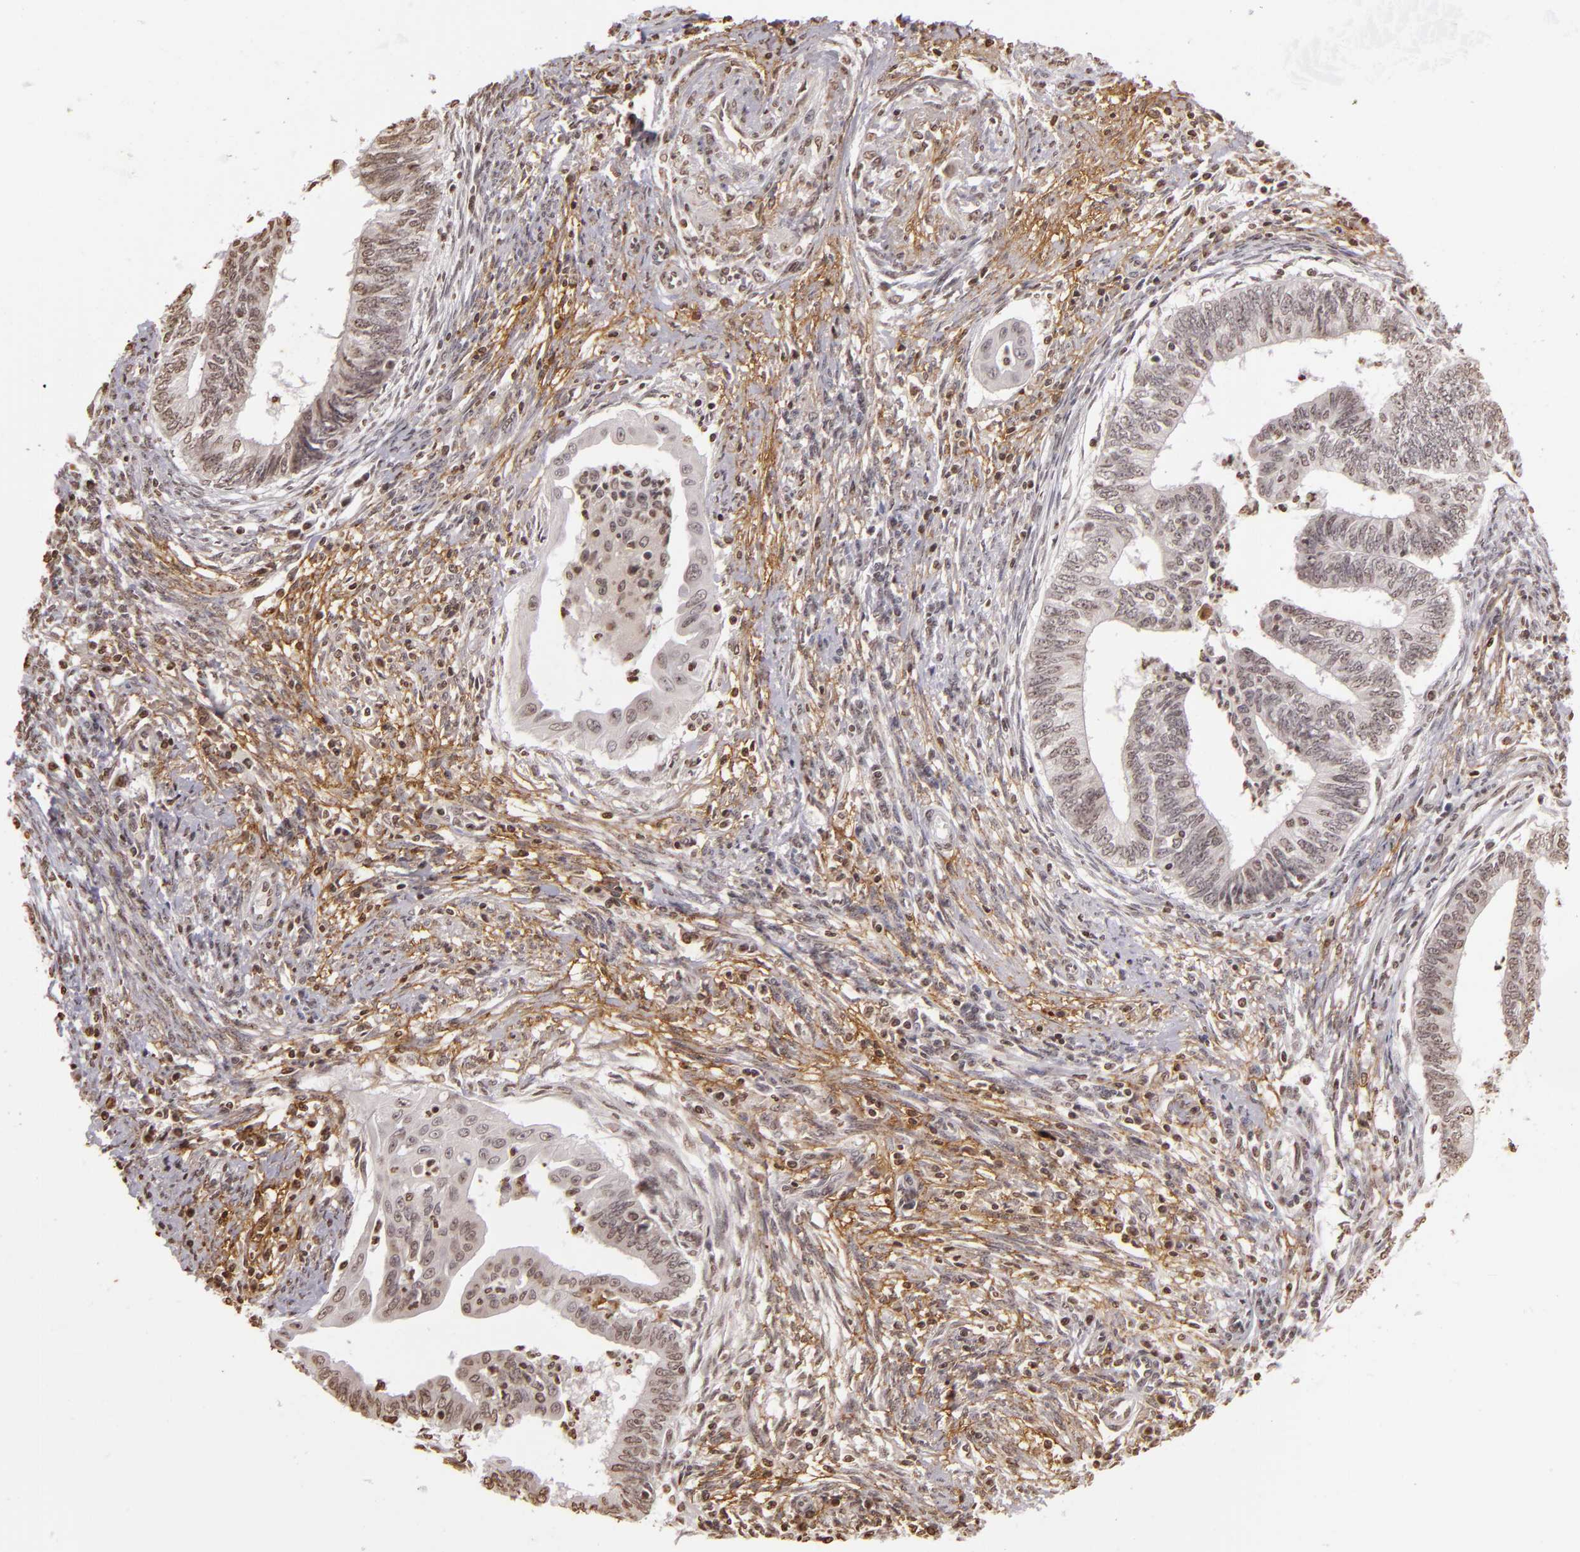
{"staining": {"intensity": "weak", "quantity": "25%-75%", "location": "nuclear"}, "tissue": "endometrial cancer", "cell_type": "Tumor cells", "image_type": "cancer", "snomed": [{"axis": "morphology", "description": "Adenocarcinoma, NOS"}, {"axis": "topography", "description": "Endometrium"}], "caption": "Immunohistochemistry (IHC) of endometrial cancer (adenocarcinoma) shows low levels of weak nuclear staining in approximately 25%-75% of tumor cells.", "gene": "THRB", "patient": {"sex": "female", "age": 66}}